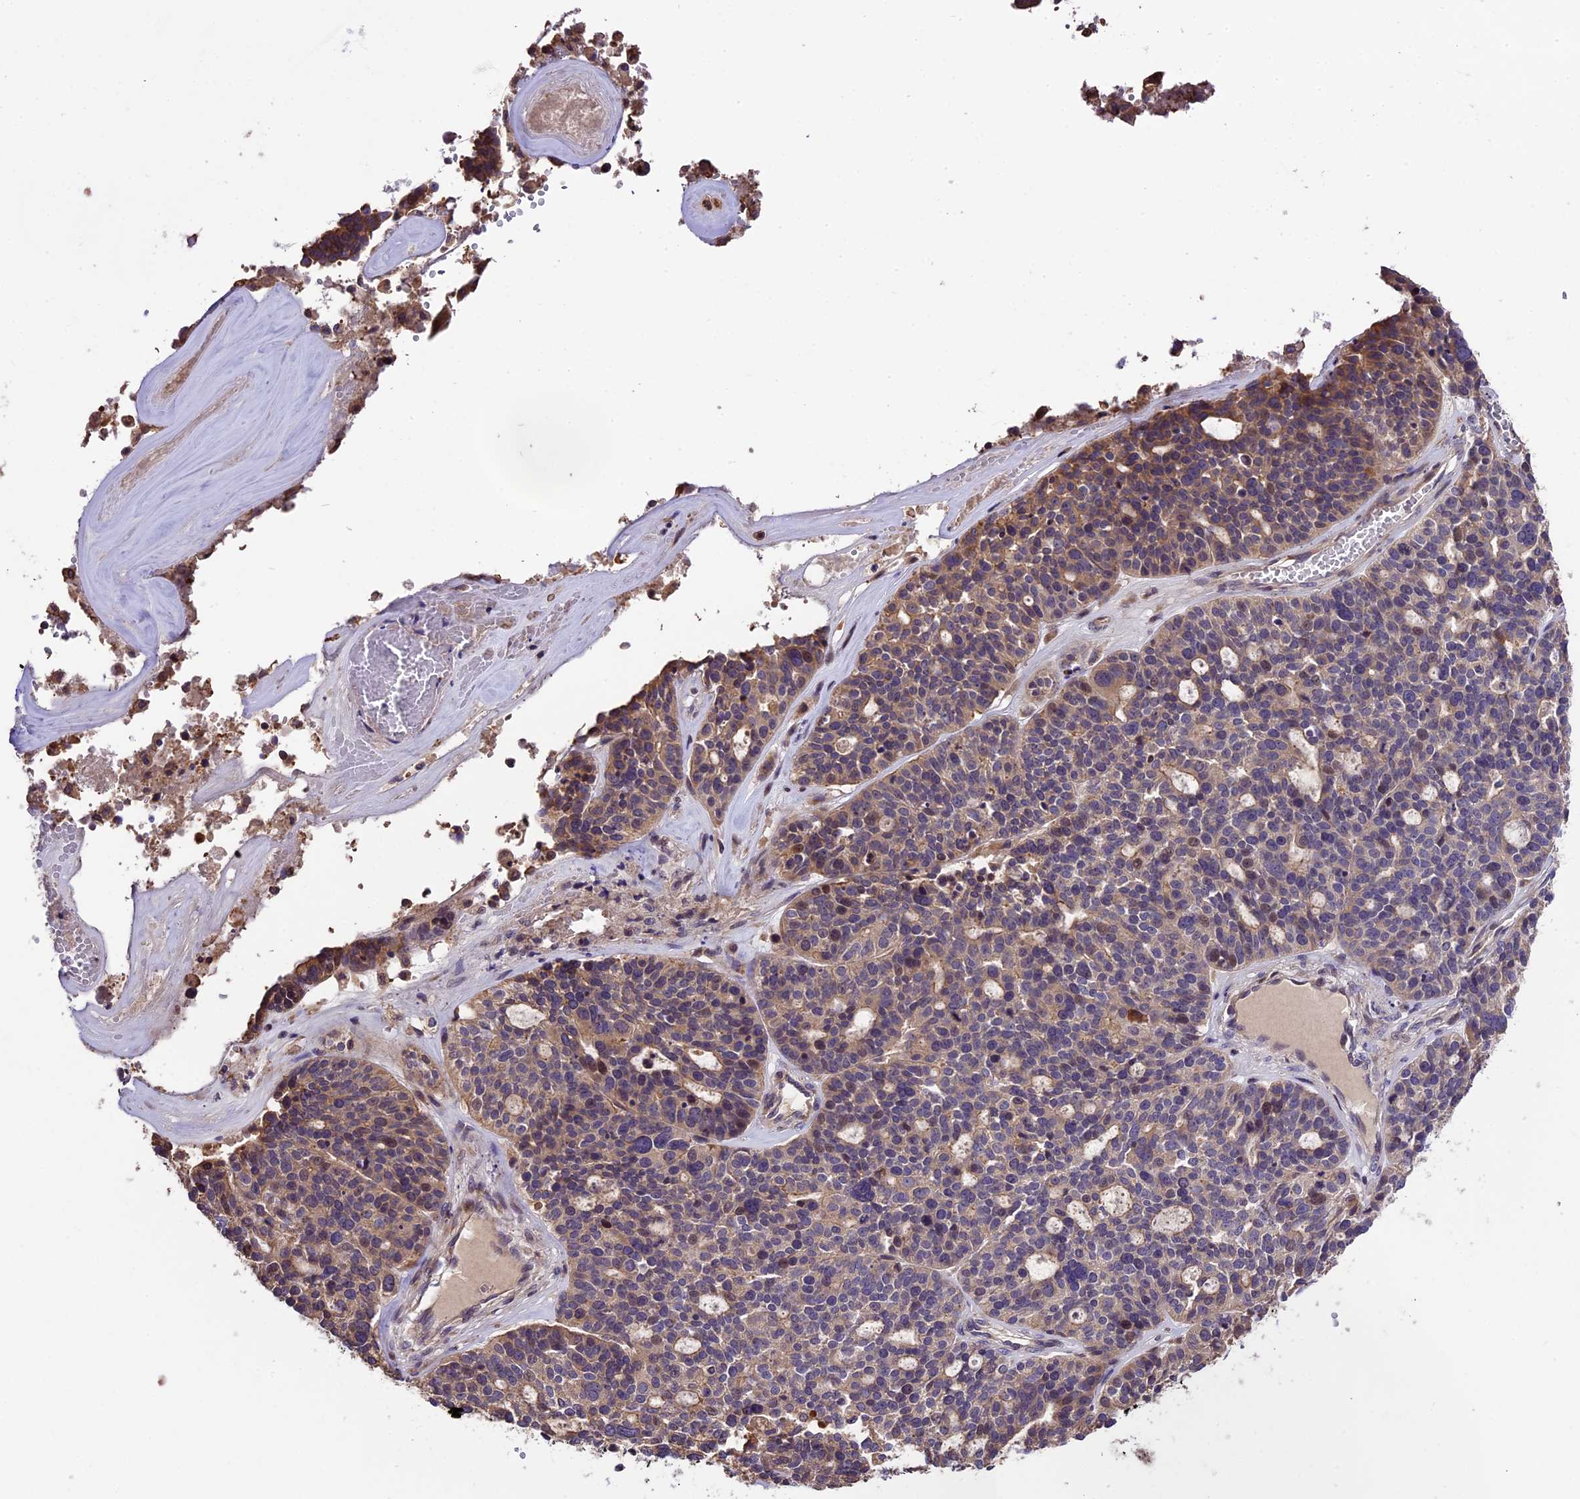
{"staining": {"intensity": "weak", "quantity": "25%-75%", "location": "cytoplasmic/membranous"}, "tissue": "ovarian cancer", "cell_type": "Tumor cells", "image_type": "cancer", "snomed": [{"axis": "morphology", "description": "Cystadenocarcinoma, serous, NOS"}, {"axis": "topography", "description": "Ovary"}], "caption": "Serous cystadenocarcinoma (ovarian) stained with IHC demonstrates weak cytoplasmic/membranous positivity in about 25%-75% of tumor cells.", "gene": "ABCC10", "patient": {"sex": "female", "age": 59}}